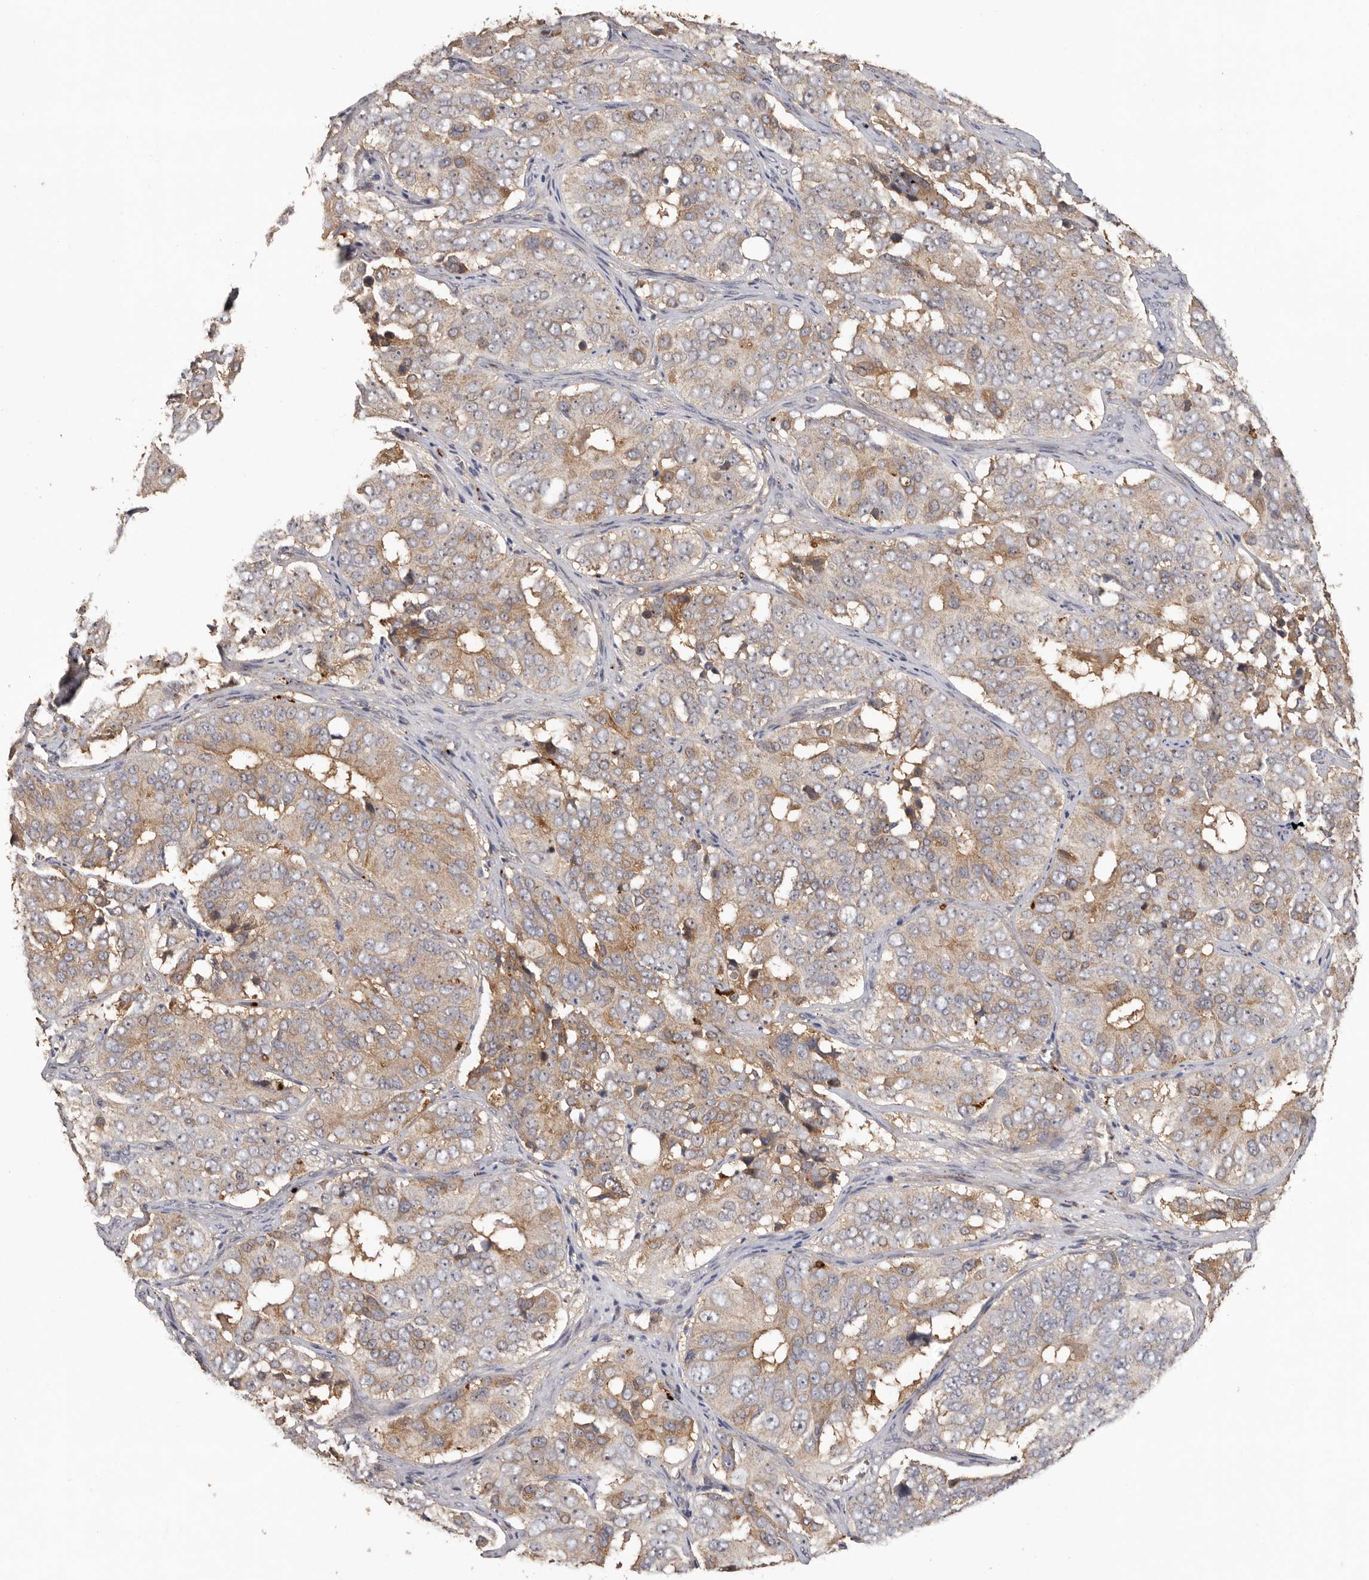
{"staining": {"intensity": "moderate", "quantity": "<25%", "location": "cytoplasmic/membranous"}, "tissue": "ovarian cancer", "cell_type": "Tumor cells", "image_type": "cancer", "snomed": [{"axis": "morphology", "description": "Carcinoma, endometroid"}, {"axis": "topography", "description": "Ovary"}], "caption": "A low amount of moderate cytoplasmic/membranous positivity is identified in approximately <25% of tumor cells in ovarian cancer tissue.", "gene": "RWDD1", "patient": {"sex": "female", "age": 51}}